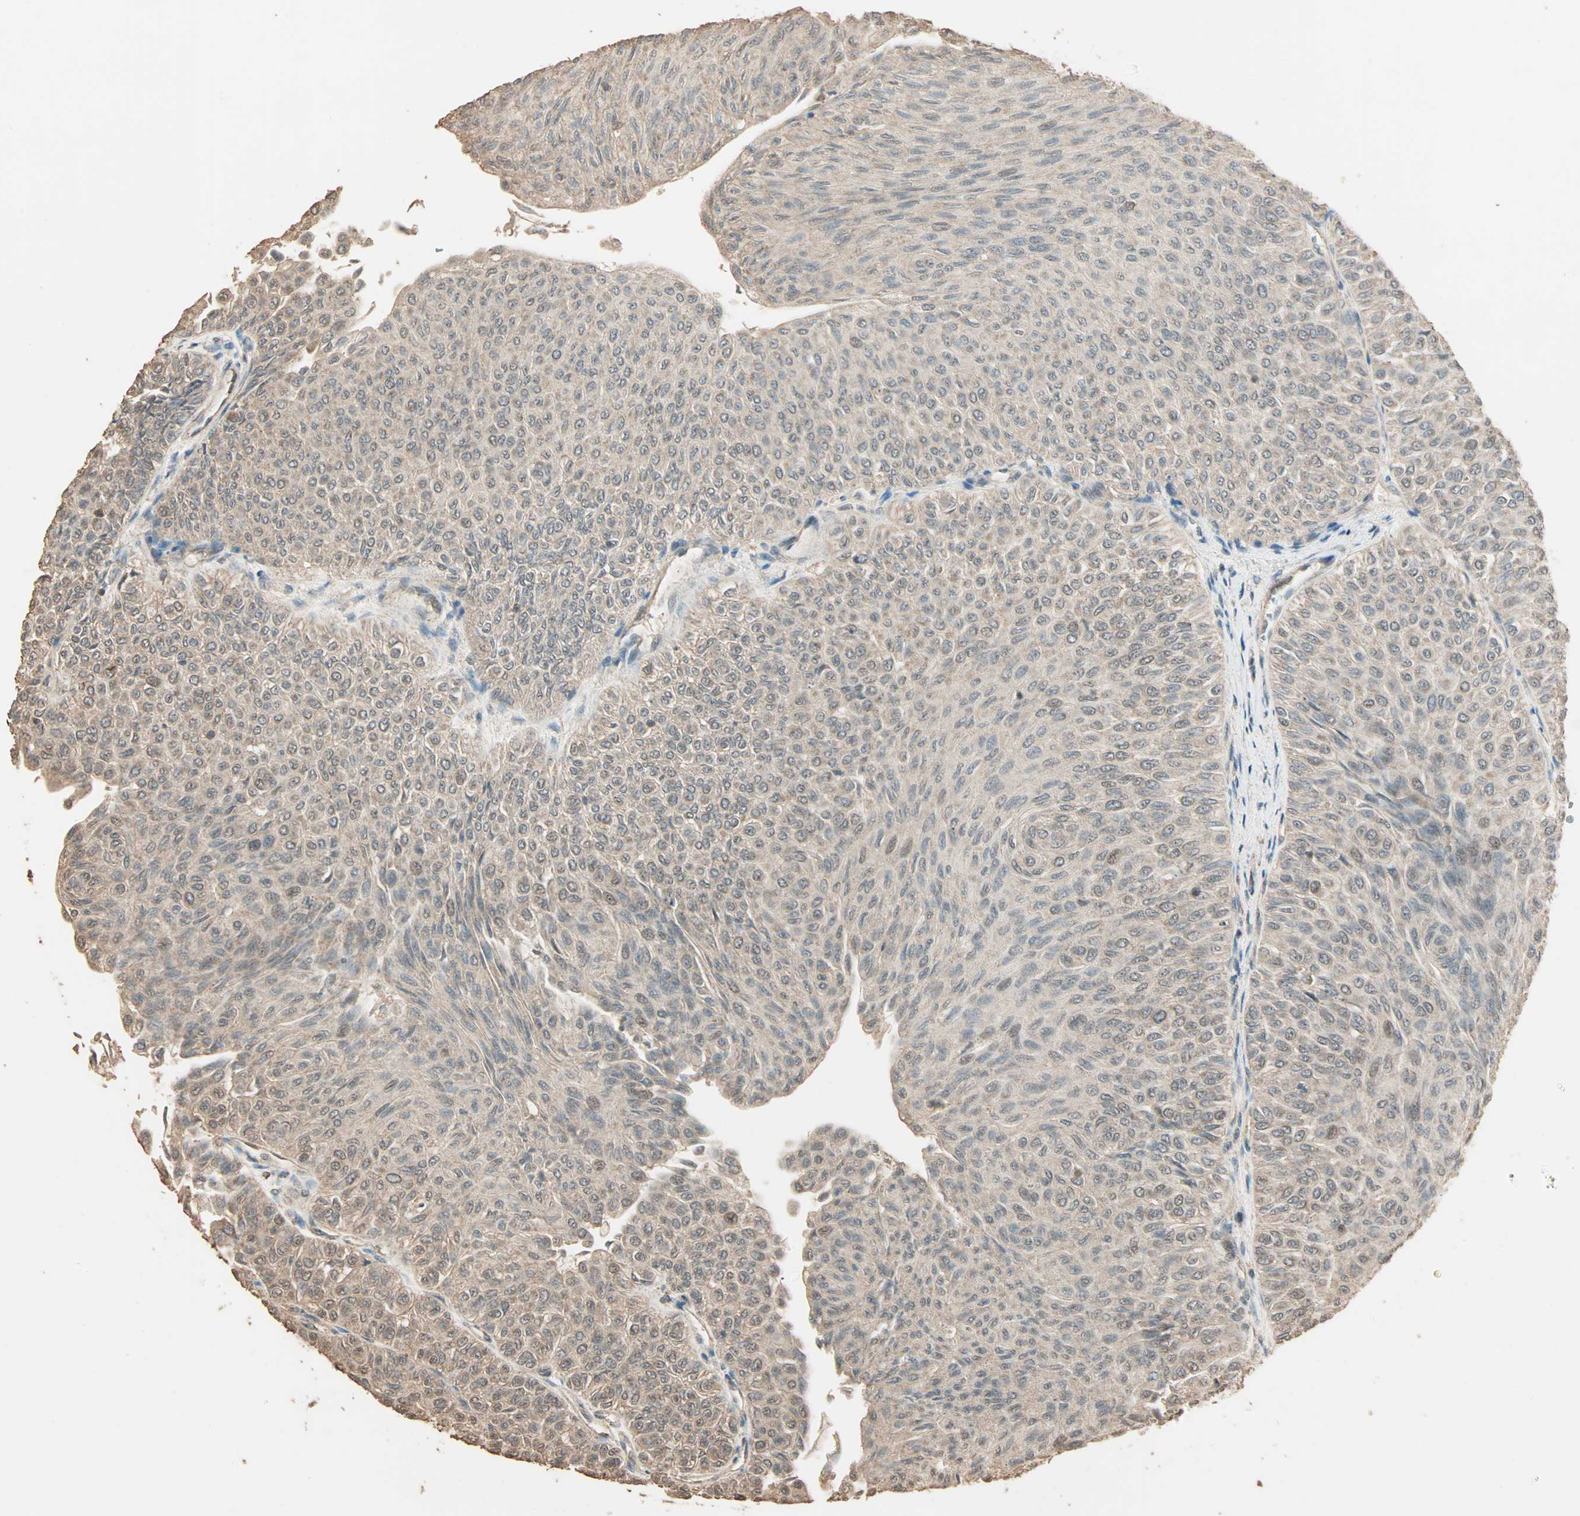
{"staining": {"intensity": "weak", "quantity": ">75%", "location": "cytoplasmic/membranous,nuclear"}, "tissue": "urothelial cancer", "cell_type": "Tumor cells", "image_type": "cancer", "snomed": [{"axis": "morphology", "description": "Urothelial carcinoma, Low grade"}, {"axis": "topography", "description": "Urinary bladder"}], "caption": "Approximately >75% of tumor cells in urothelial cancer display weak cytoplasmic/membranous and nuclear protein positivity as visualized by brown immunohistochemical staining.", "gene": "ZBTB33", "patient": {"sex": "male", "age": 78}}